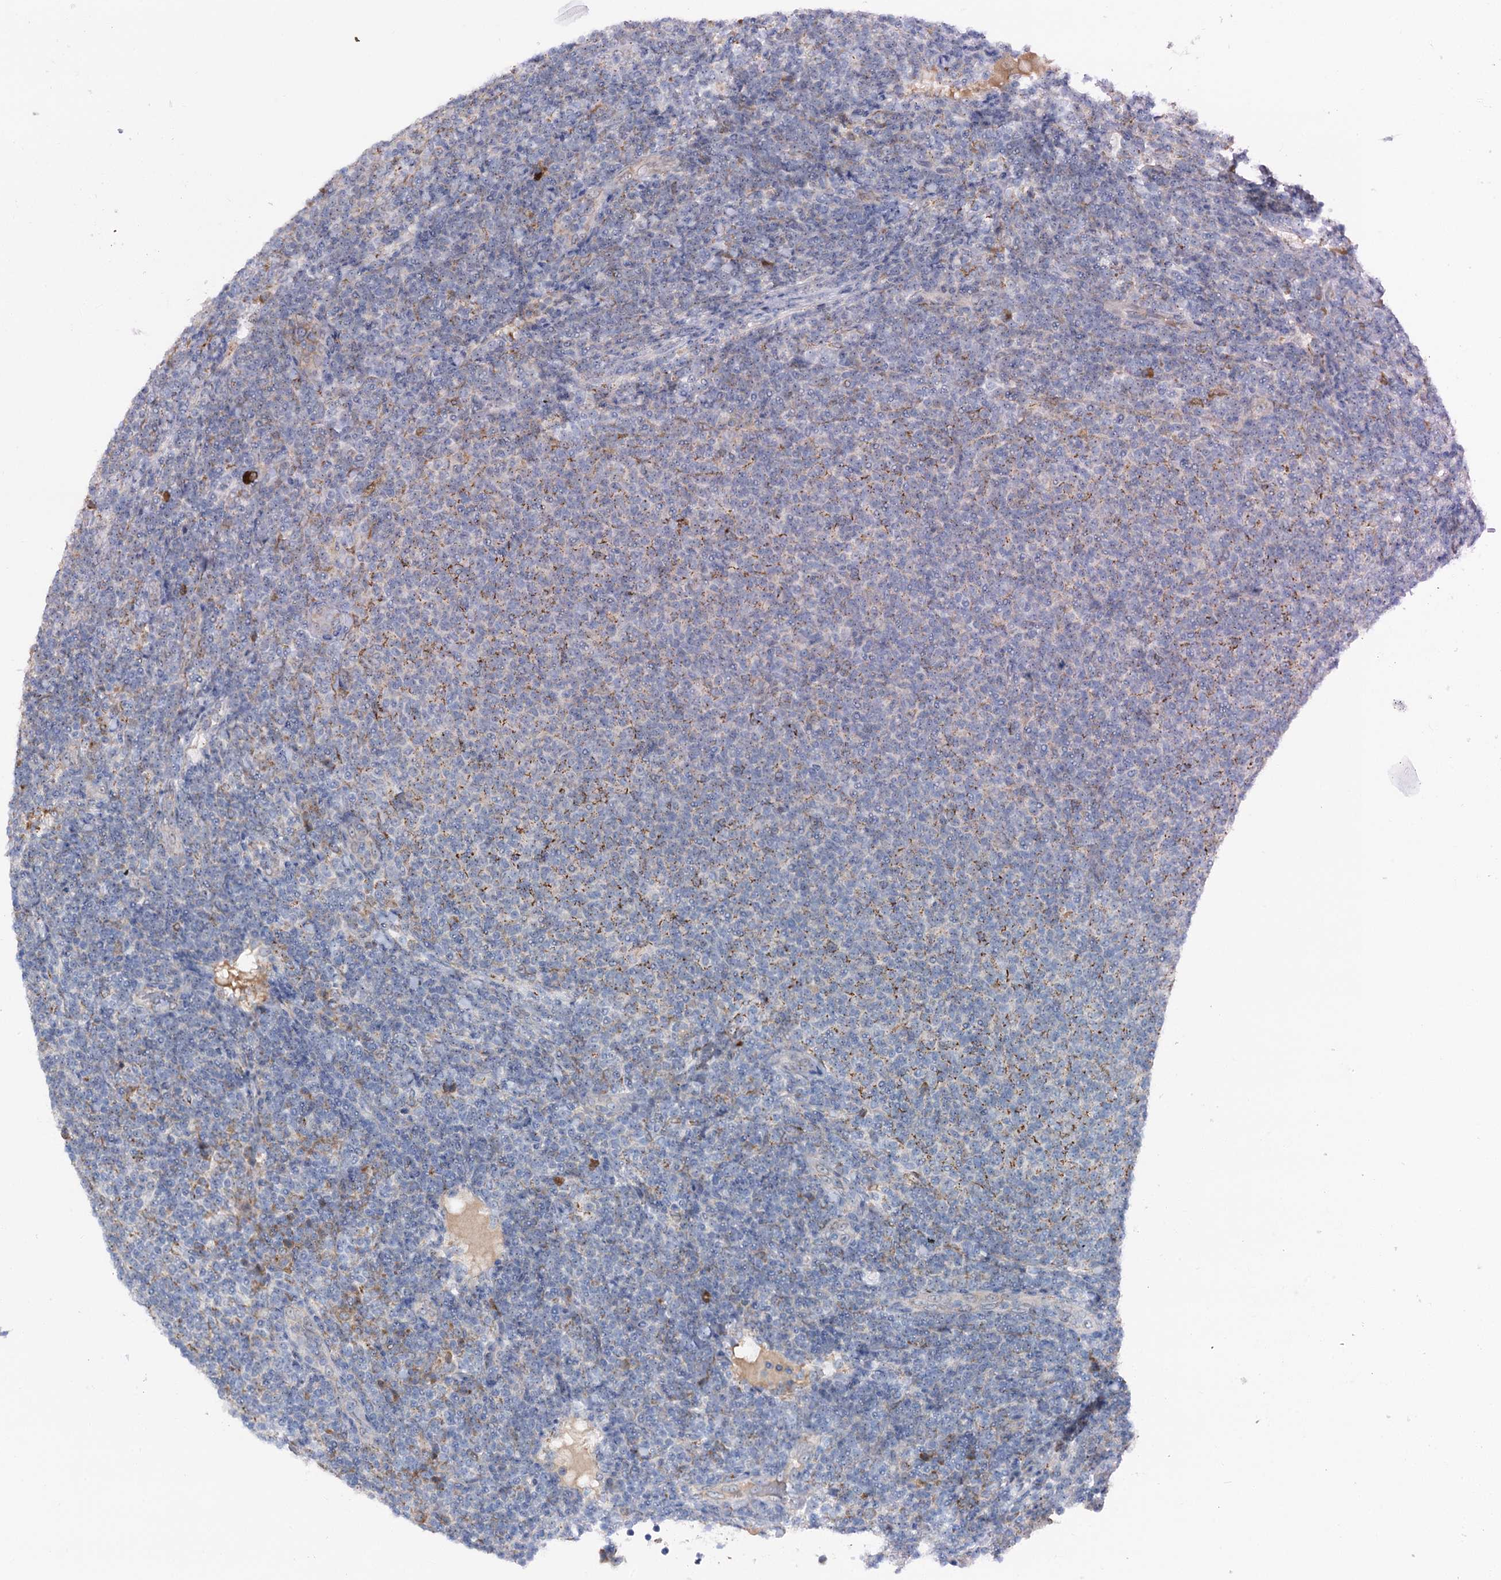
{"staining": {"intensity": "weak", "quantity": "<25%", "location": "cytoplasmic/membranous"}, "tissue": "lymphoma", "cell_type": "Tumor cells", "image_type": "cancer", "snomed": [{"axis": "morphology", "description": "Malignant lymphoma, non-Hodgkin's type, Low grade"}, {"axis": "topography", "description": "Lymph node"}], "caption": "The IHC image has no significant expression in tumor cells of lymphoma tissue. Brightfield microscopy of IHC stained with DAB (3,3'-diaminobenzidine) (brown) and hematoxylin (blue), captured at high magnification.", "gene": "LPIN1", "patient": {"sex": "male", "age": 66}}